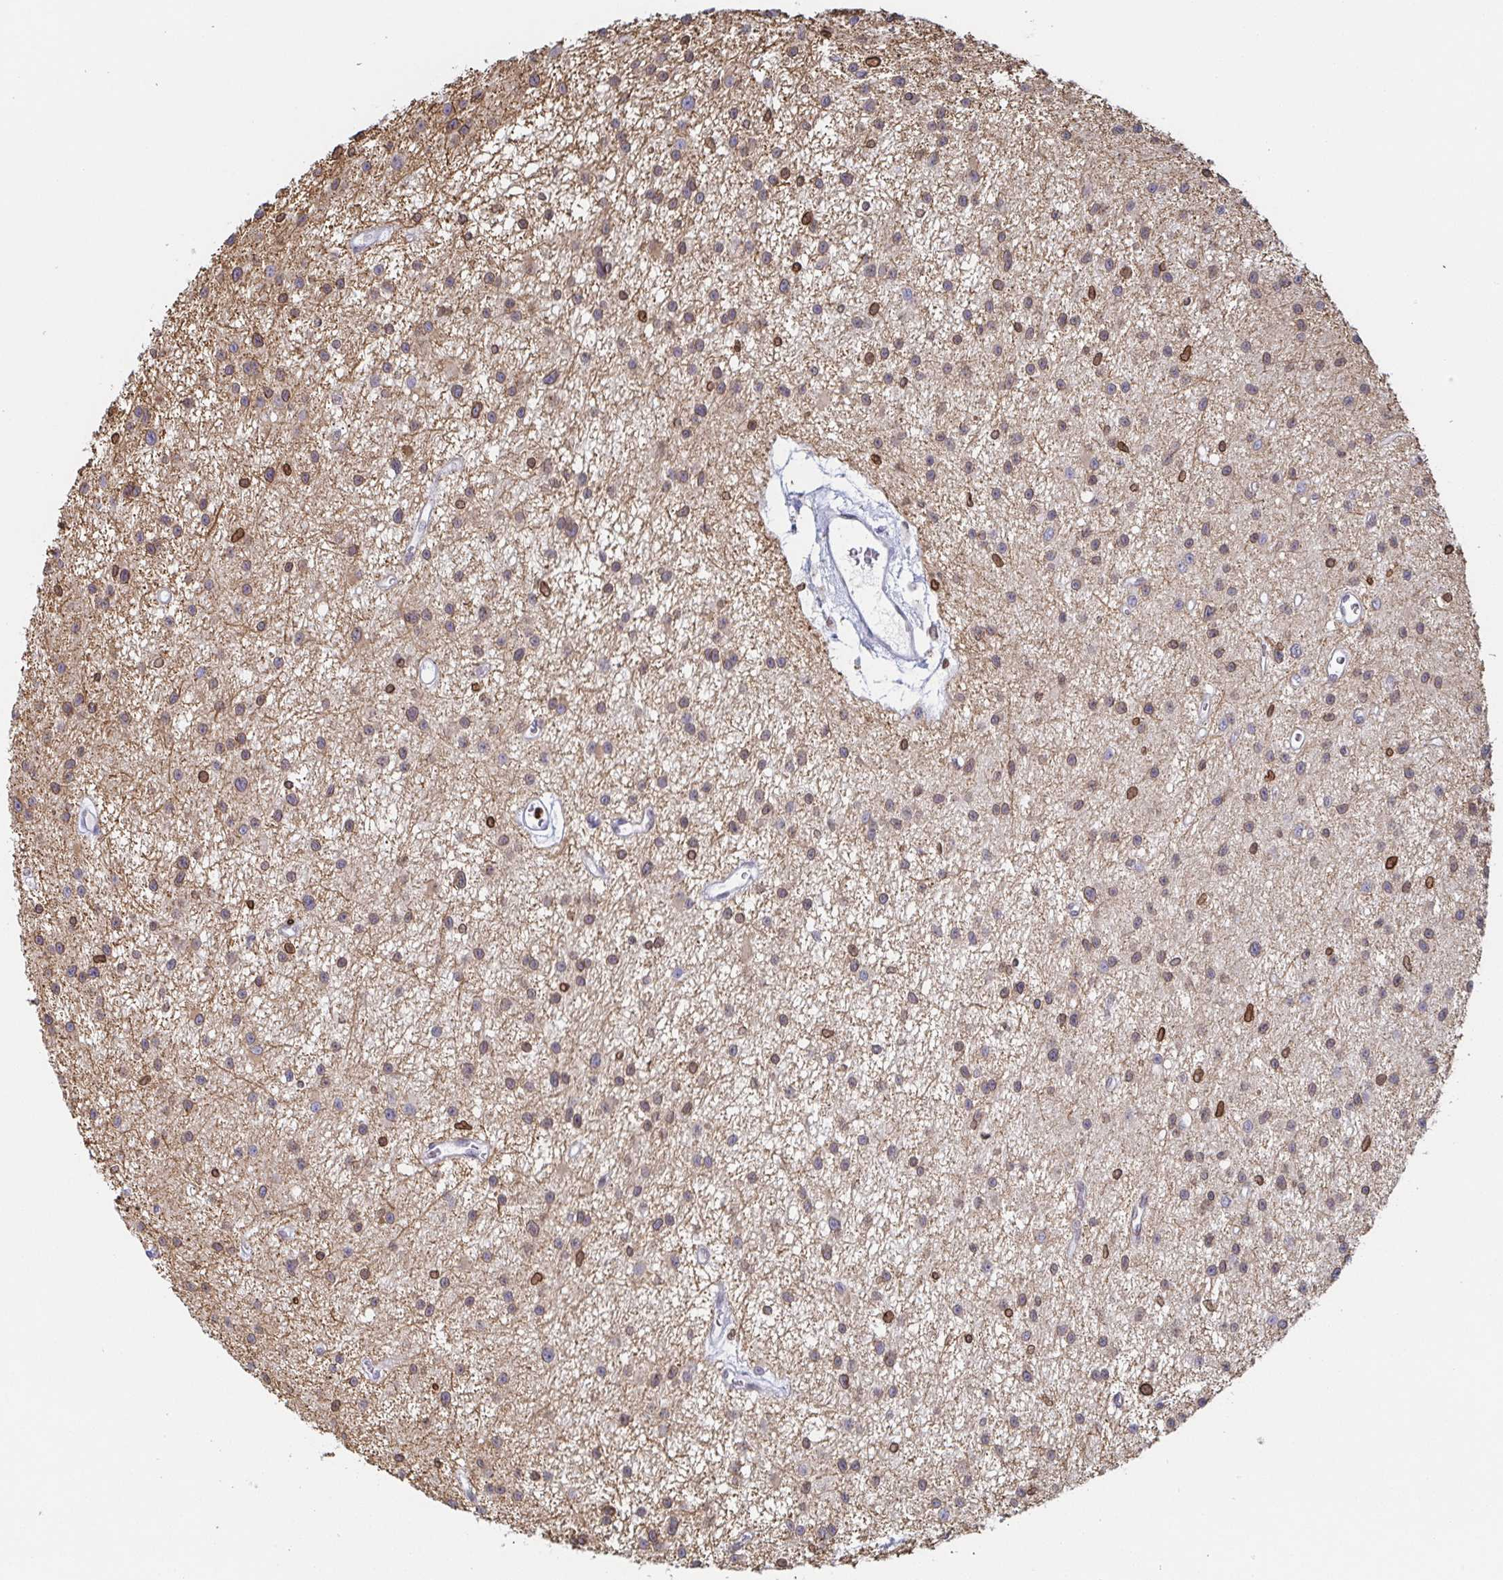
{"staining": {"intensity": "moderate", "quantity": ">75%", "location": "cytoplasmic/membranous,nuclear"}, "tissue": "glioma", "cell_type": "Tumor cells", "image_type": "cancer", "snomed": [{"axis": "morphology", "description": "Glioma, malignant, Low grade"}, {"axis": "topography", "description": "Brain"}], "caption": "DAB immunohistochemical staining of low-grade glioma (malignant) shows moderate cytoplasmic/membranous and nuclear protein expression in about >75% of tumor cells.", "gene": "BTBD7", "patient": {"sex": "male", "age": 43}}